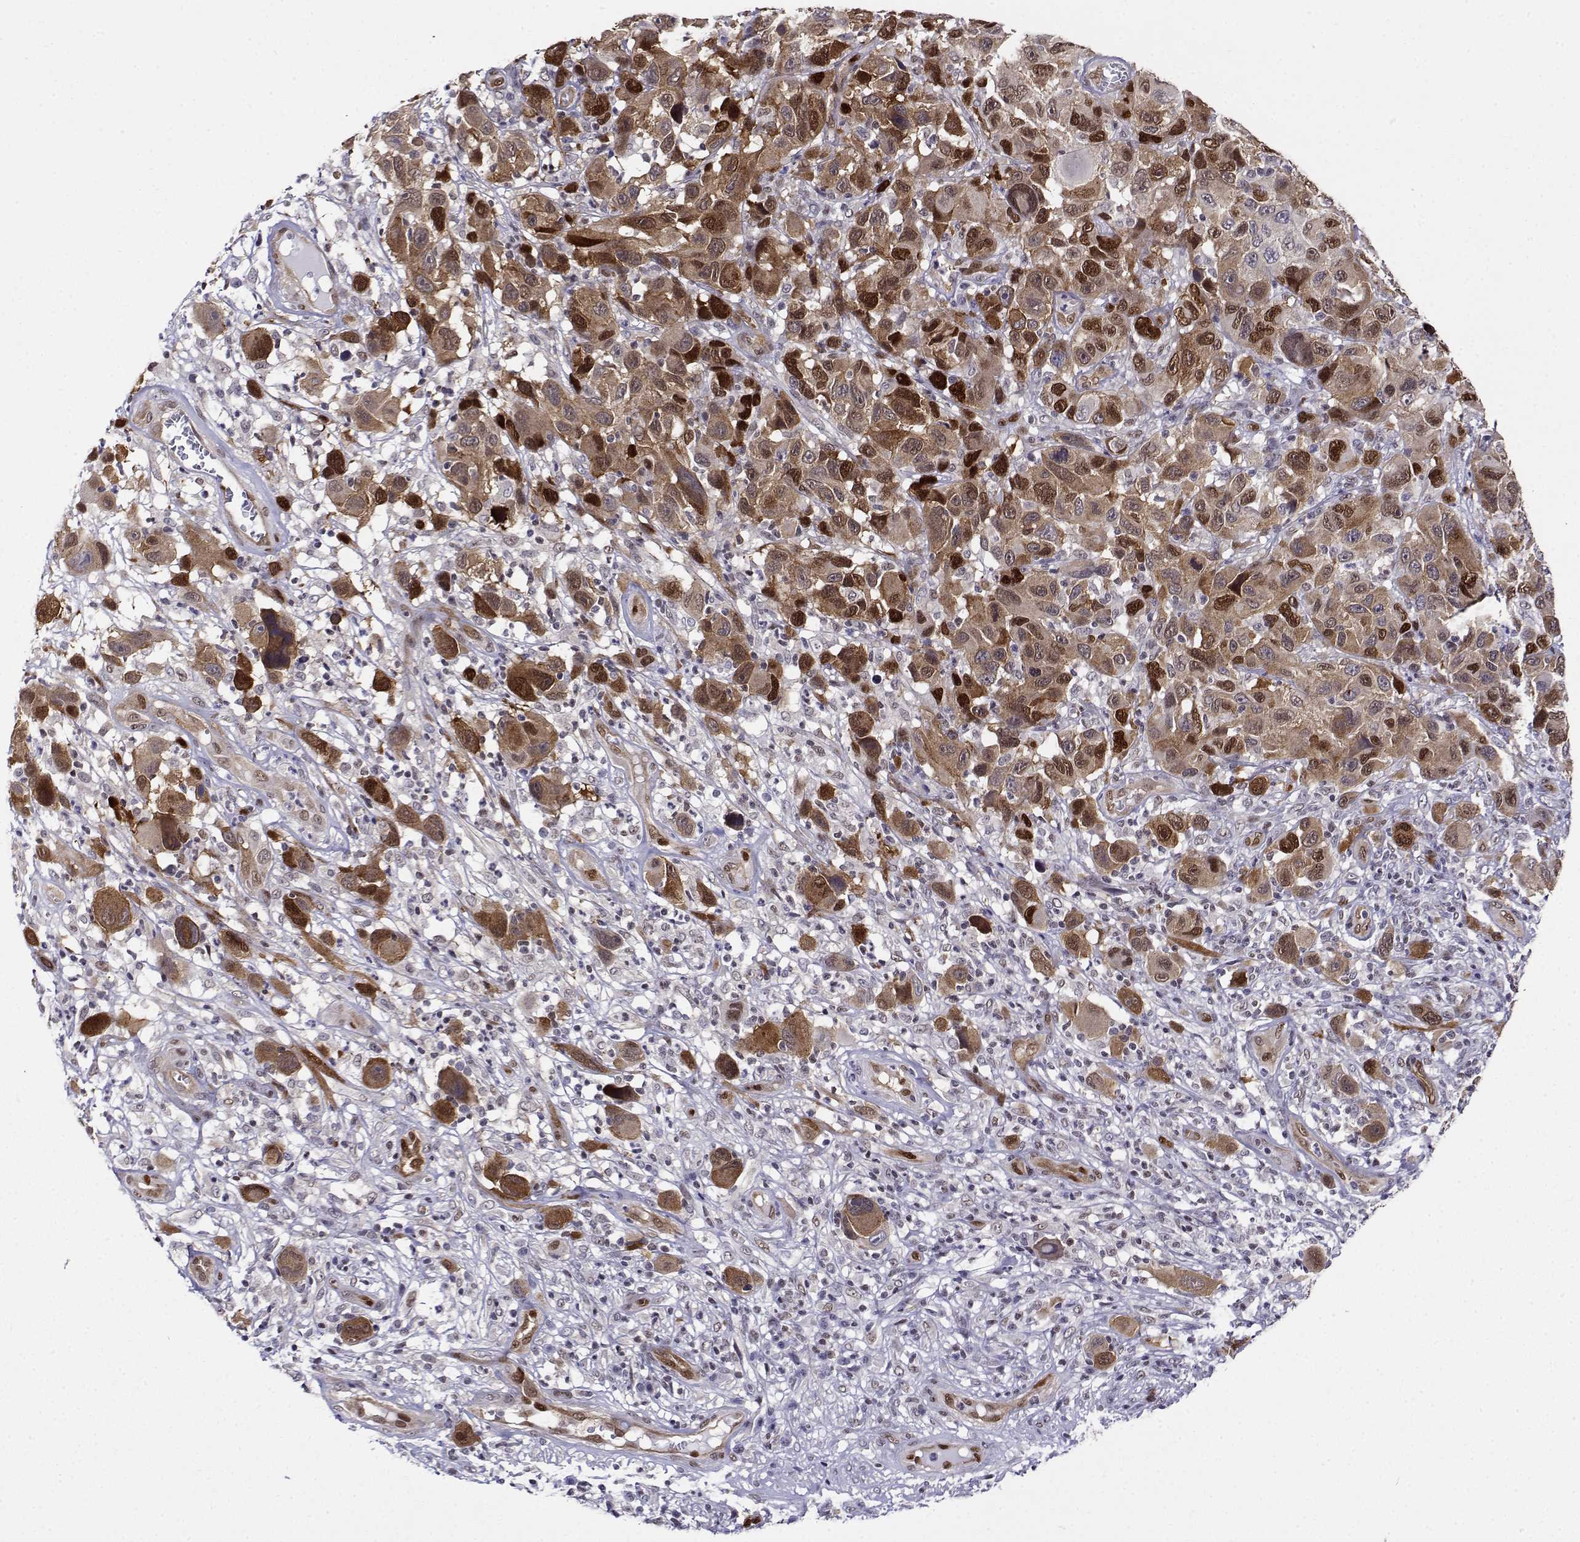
{"staining": {"intensity": "moderate", "quantity": ">75%", "location": "cytoplasmic/membranous,nuclear"}, "tissue": "melanoma", "cell_type": "Tumor cells", "image_type": "cancer", "snomed": [{"axis": "morphology", "description": "Malignant melanoma, NOS"}, {"axis": "topography", "description": "Skin"}], "caption": "Malignant melanoma was stained to show a protein in brown. There is medium levels of moderate cytoplasmic/membranous and nuclear positivity in about >75% of tumor cells.", "gene": "ERF", "patient": {"sex": "male", "age": 53}}